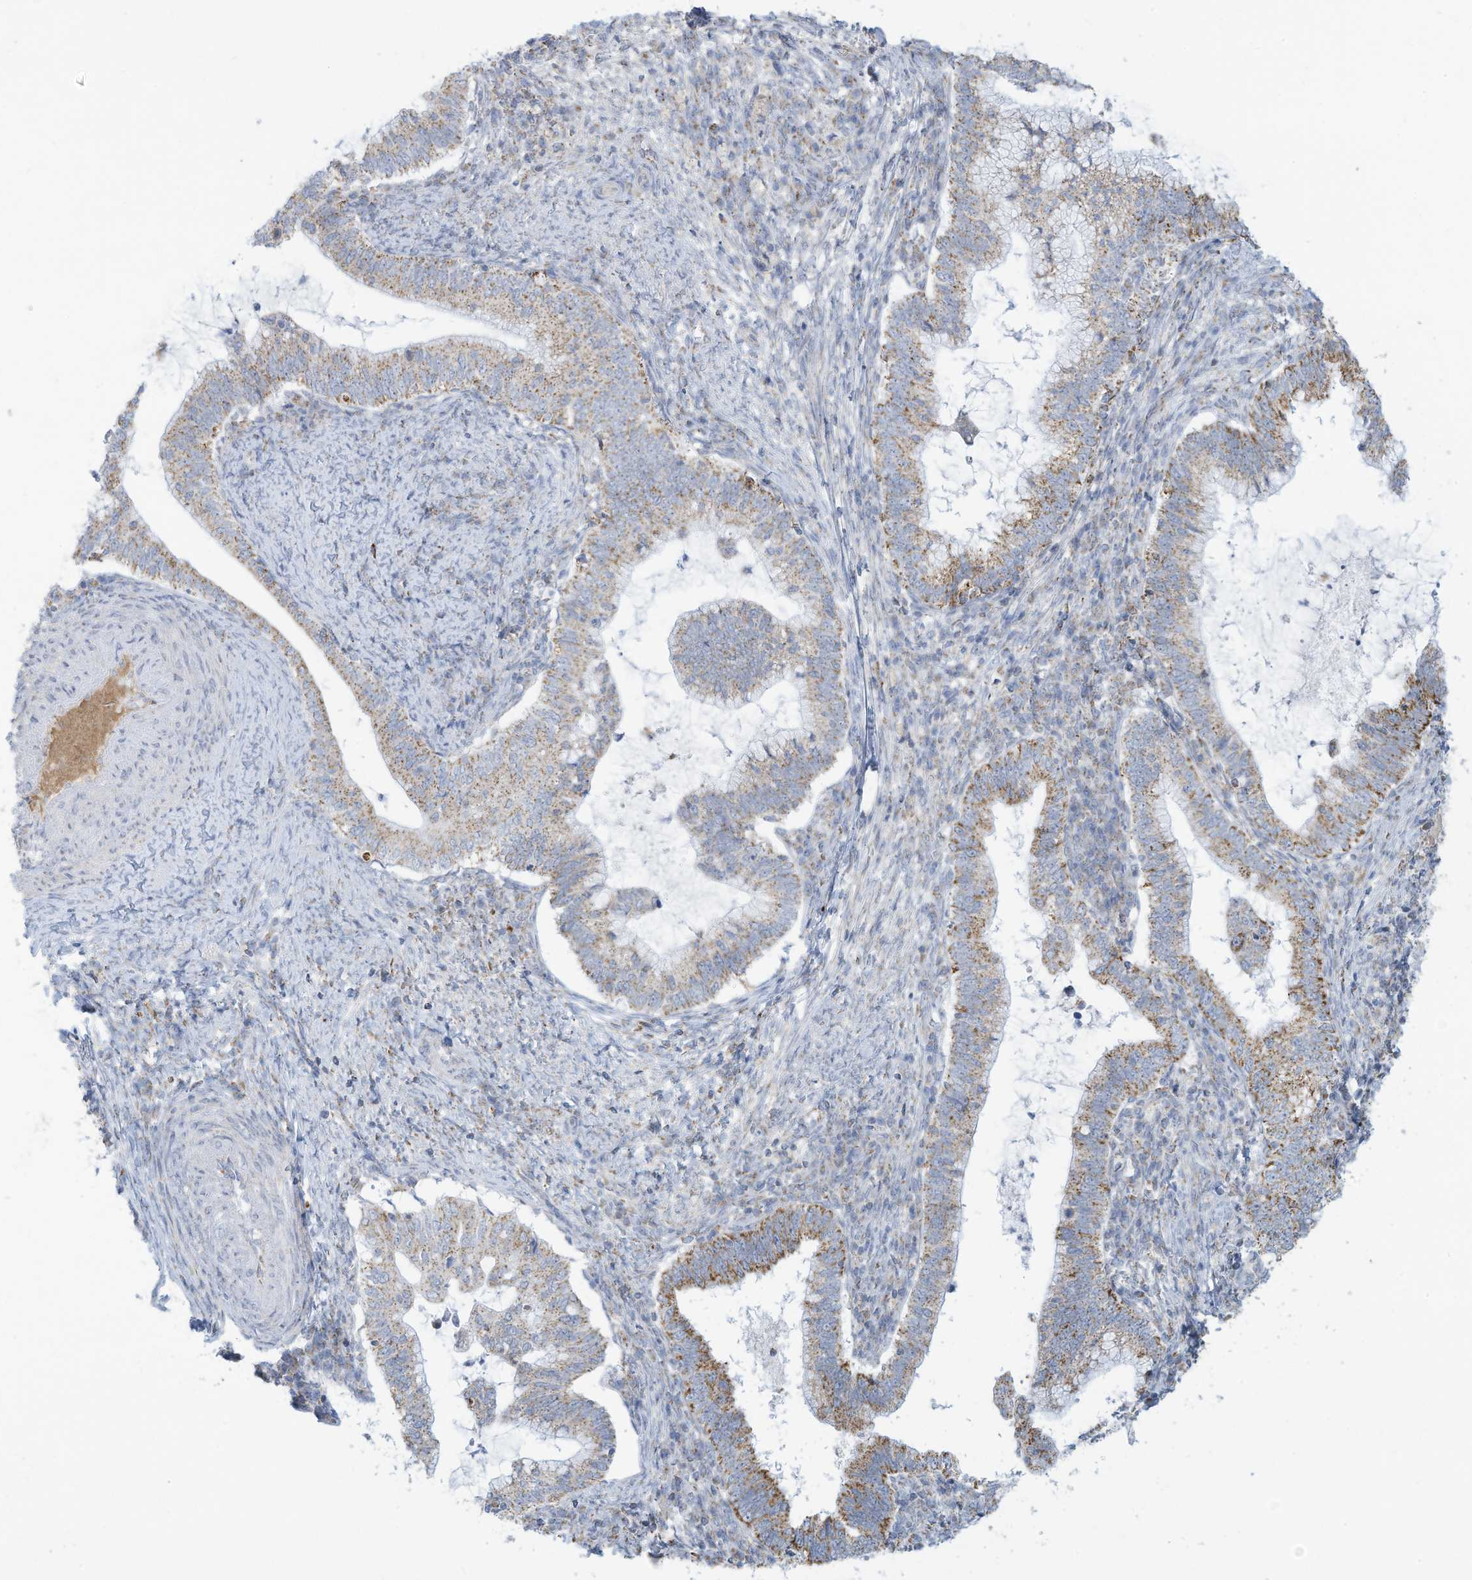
{"staining": {"intensity": "moderate", "quantity": "25%-75%", "location": "cytoplasmic/membranous"}, "tissue": "cervical cancer", "cell_type": "Tumor cells", "image_type": "cancer", "snomed": [{"axis": "morphology", "description": "Adenocarcinoma, NOS"}, {"axis": "topography", "description": "Cervix"}], "caption": "This photomicrograph shows cervical cancer (adenocarcinoma) stained with IHC to label a protein in brown. The cytoplasmic/membranous of tumor cells show moderate positivity for the protein. Nuclei are counter-stained blue.", "gene": "NLN", "patient": {"sex": "female", "age": 36}}